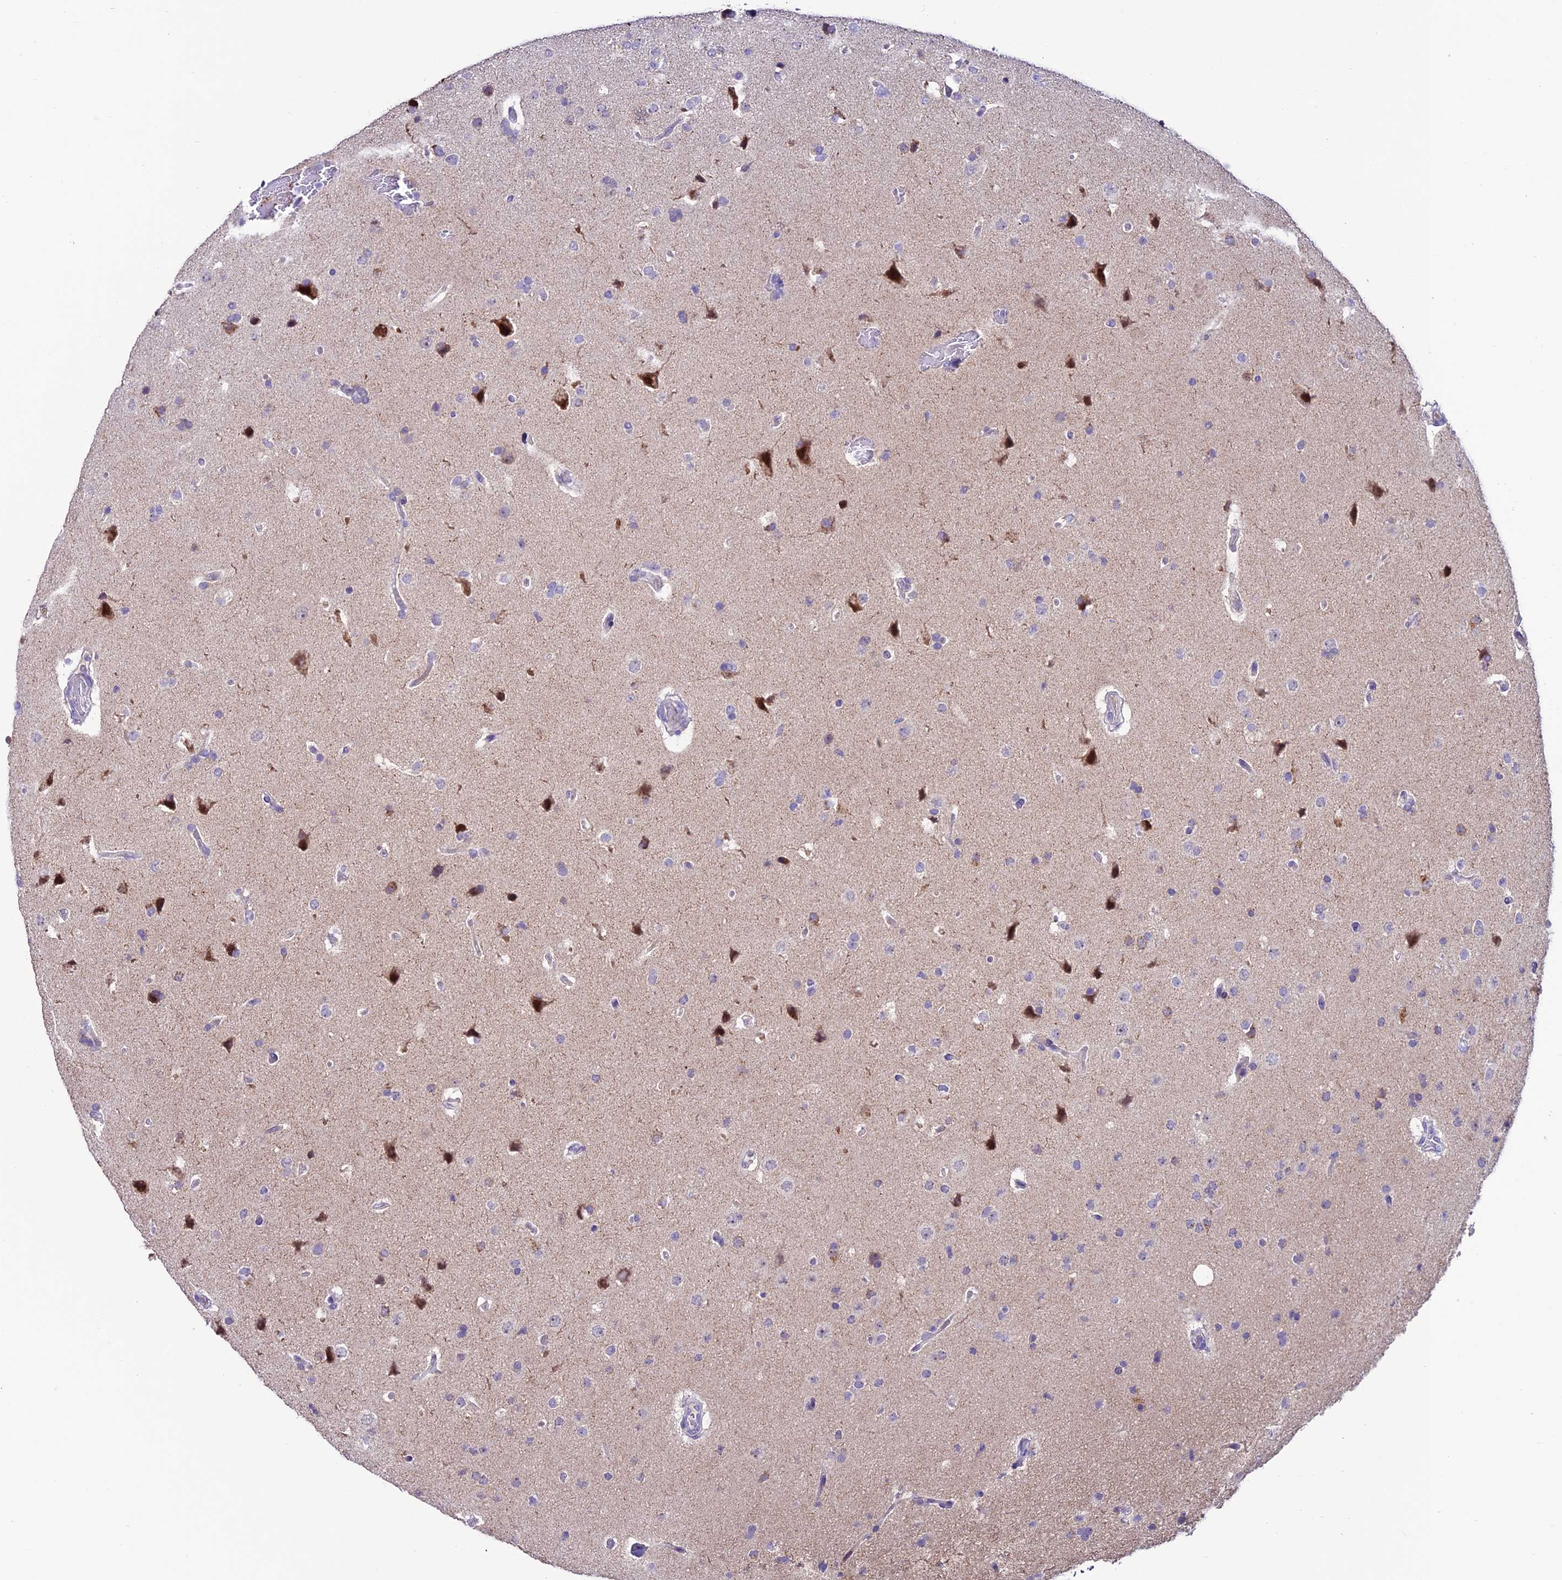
{"staining": {"intensity": "negative", "quantity": "none", "location": "none"}, "tissue": "glioma", "cell_type": "Tumor cells", "image_type": "cancer", "snomed": [{"axis": "morphology", "description": "Glioma, malignant, High grade"}, {"axis": "topography", "description": "Brain"}], "caption": "High power microscopy image of an immunohistochemistry (IHC) image of malignant glioma (high-grade), revealing no significant expression in tumor cells. (Stains: DAB immunohistochemistry with hematoxylin counter stain, Microscopy: brightfield microscopy at high magnification).", "gene": "SLC10A1", "patient": {"sex": "male", "age": 72}}